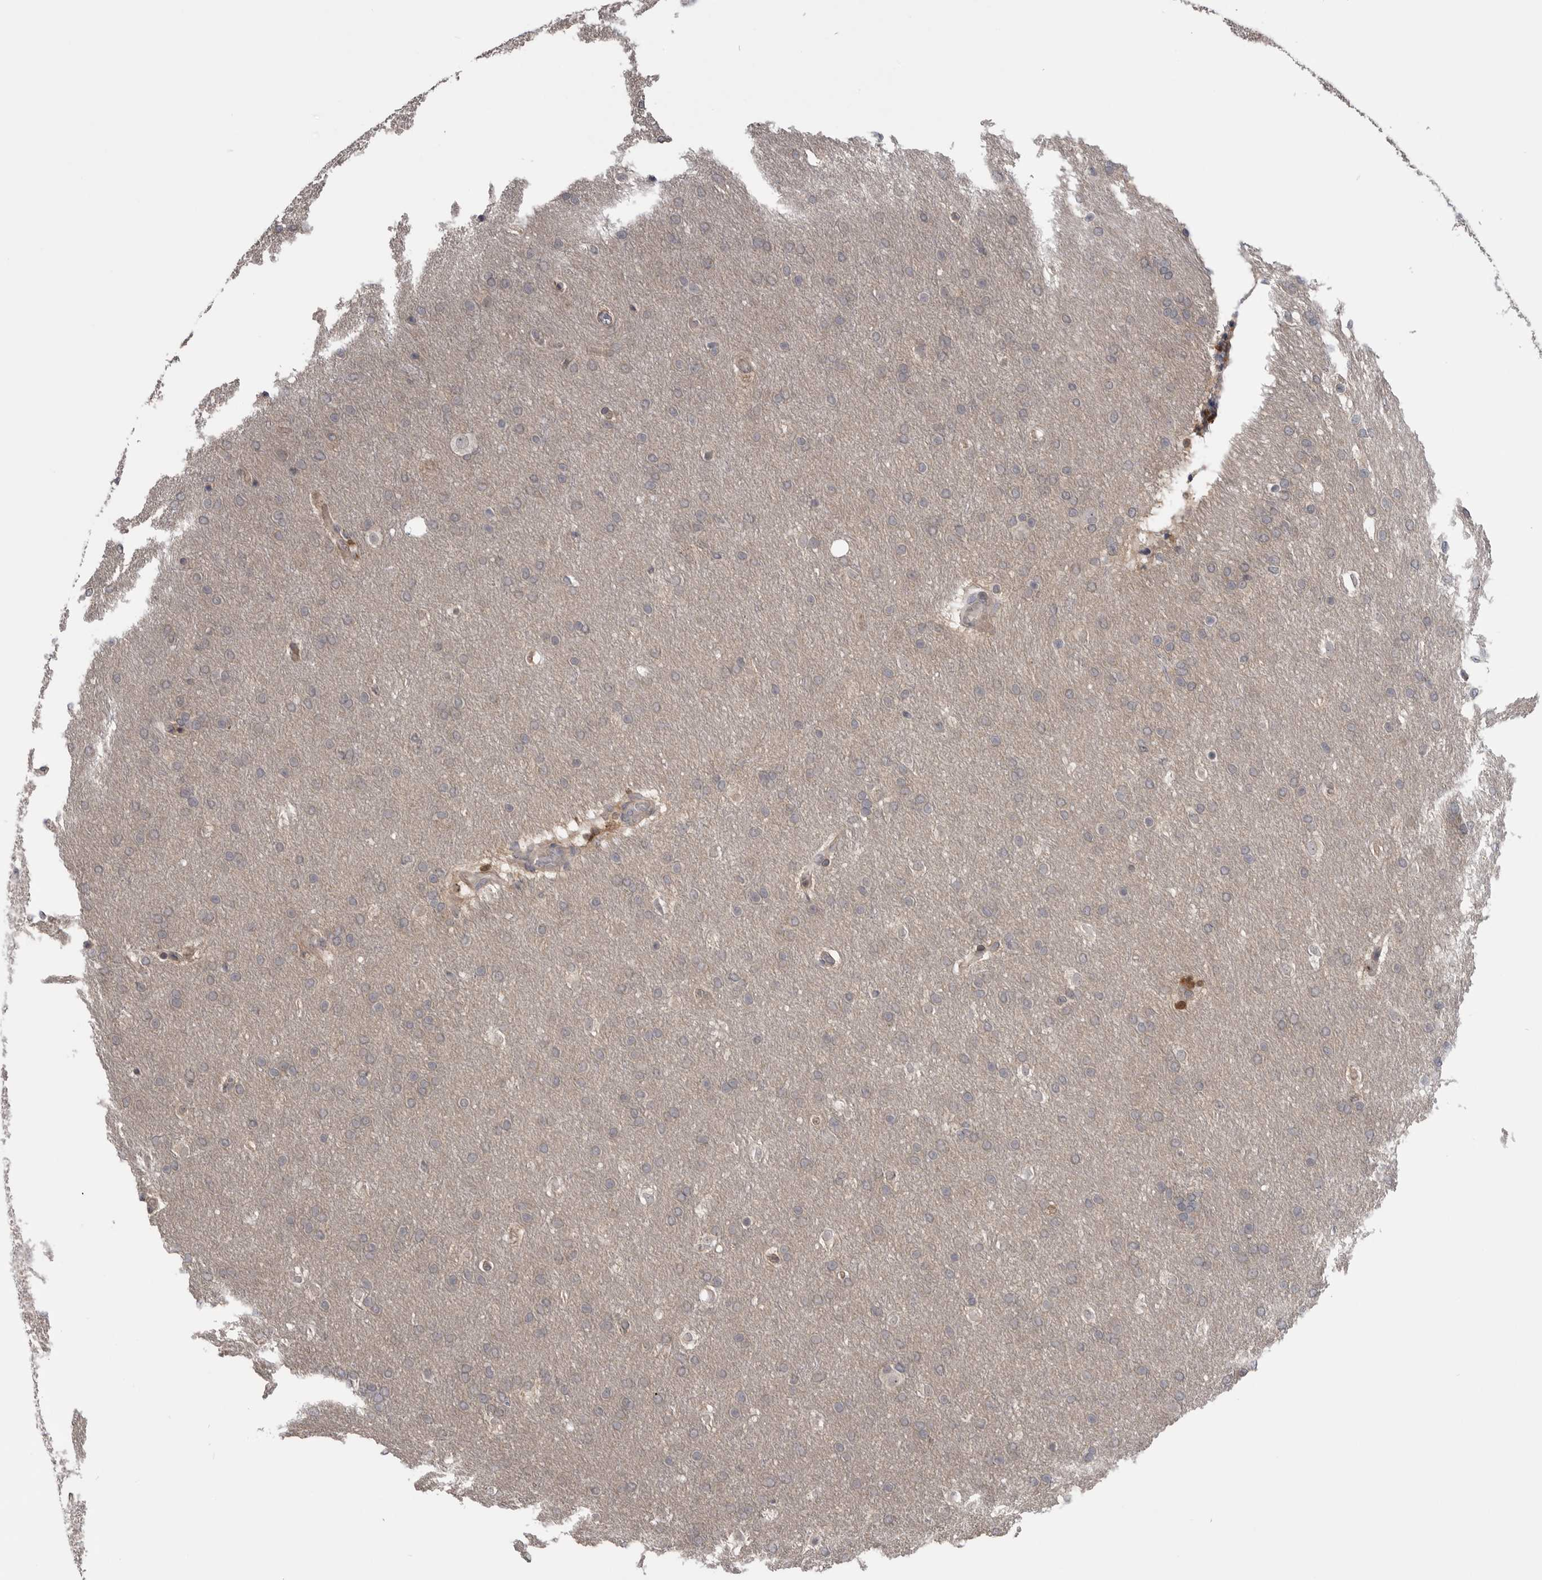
{"staining": {"intensity": "negative", "quantity": "none", "location": "none"}, "tissue": "glioma", "cell_type": "Tumor cells", "image_type": "cancer", "snomed": [{"axis": "morphology", "description": "Glioma, malignant, Low grade"}, {"axis": "topography", "description": "Brain"}], "caption": "Glioma was stained to show a protein in brown. There is no significant expression in tumor cells.", "gene": "MAPK13", "patient": {"sex": "female", "age": 37}}